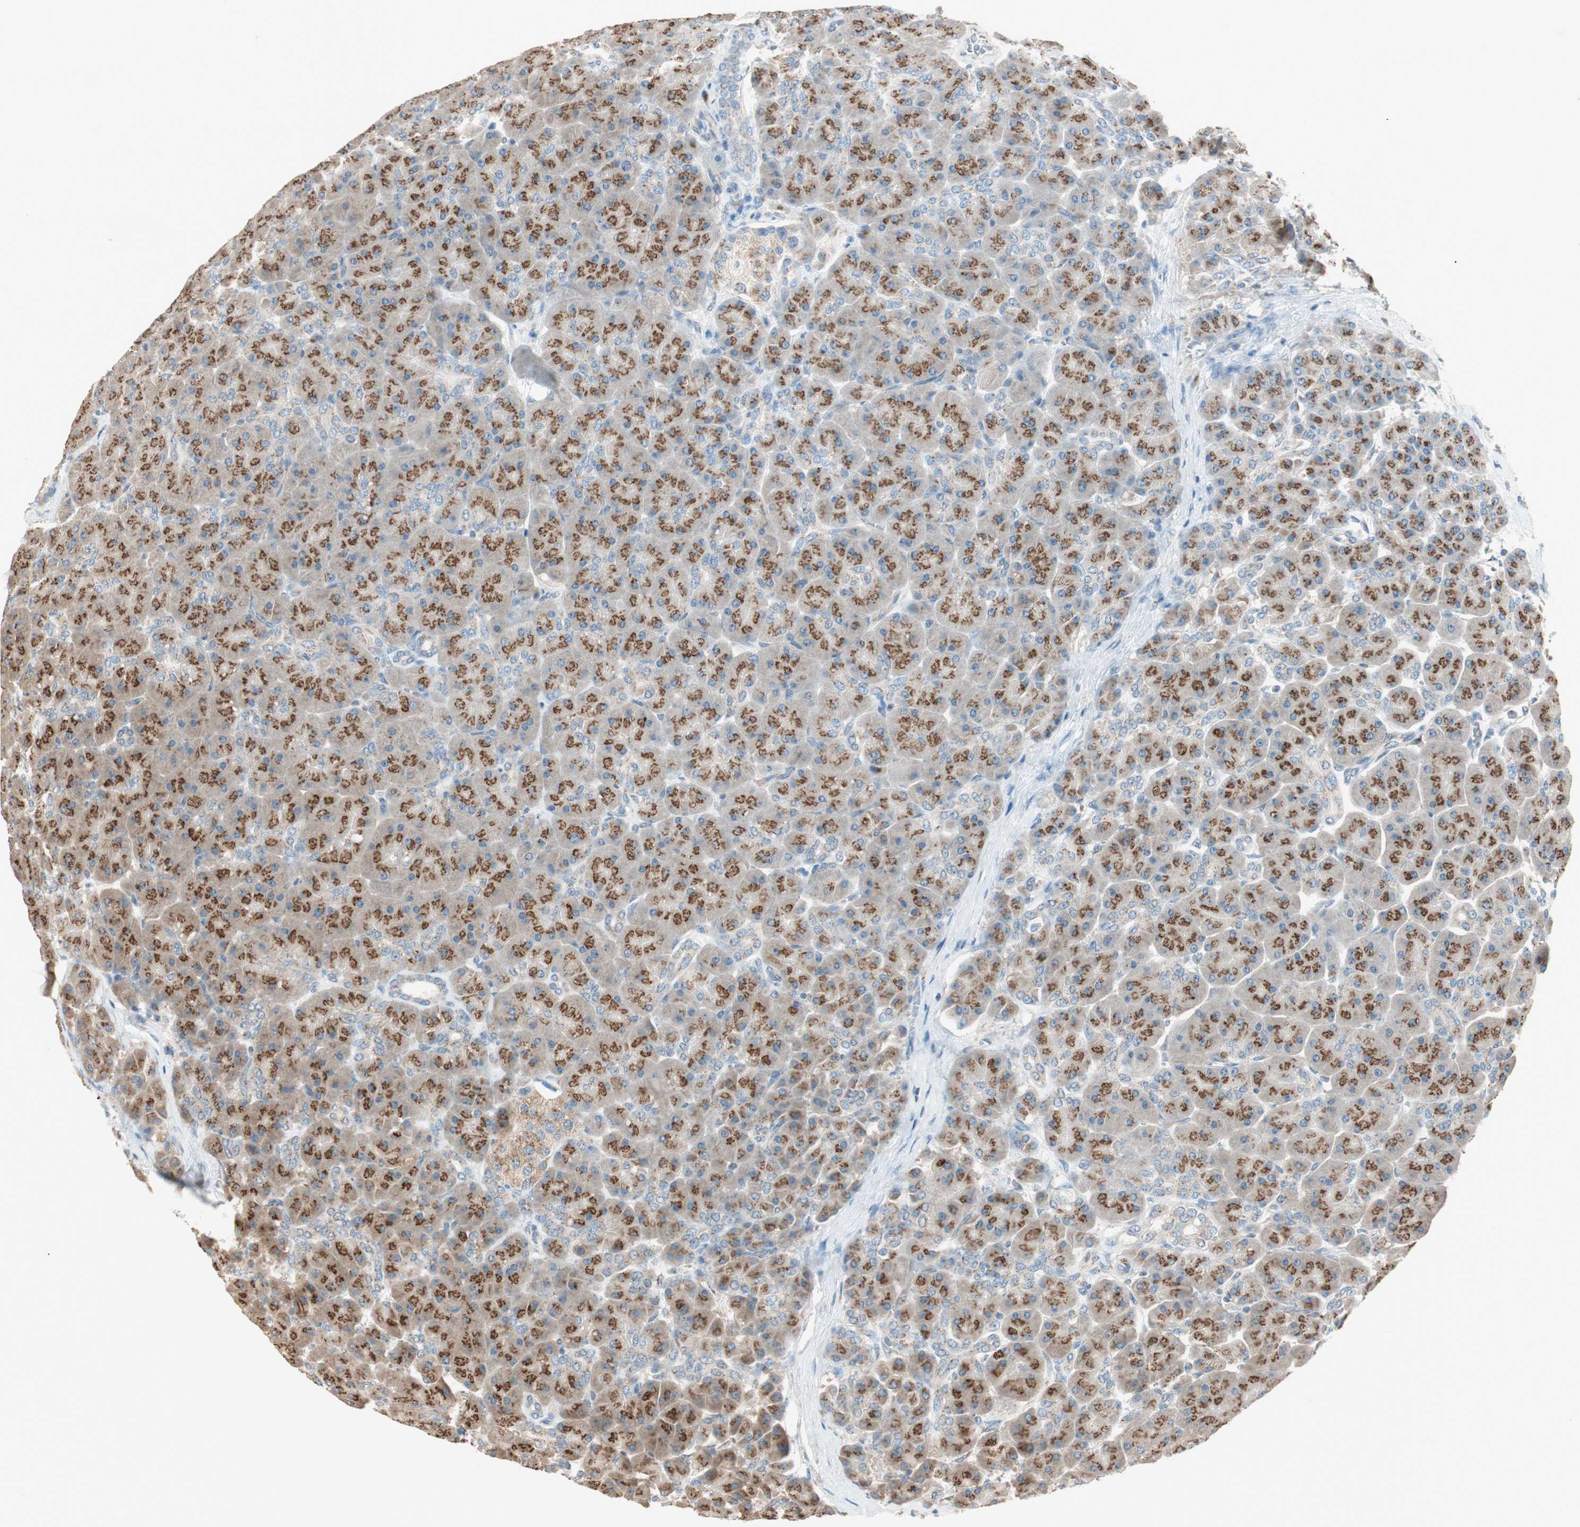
{"staining": {"intensity": "strong", "quantity": ">75%", "location": "cytoplasmic/membranous"}, "tissue": "pancreas", "cell_type": "Exocrine glandular cells", "image_type": "normal", "snomed": [{"axis": "morphology", "description": "Normal tissue, NOS"}, {"axis": "topography", "description": "Pancreas"}], "caption": "Strong cytoplasmic/membranous protein expression is seen in approximately >75% of exocrine glandular cells in pancreas. The protein is stained brown, and the nuclei are stained in blue (DAB (3,3'-diaminobenzidine) IHC with brightfield microscopy, high magnification).", "gene": "SEC16A", "patient": {"sex": "male", "age": 66}}